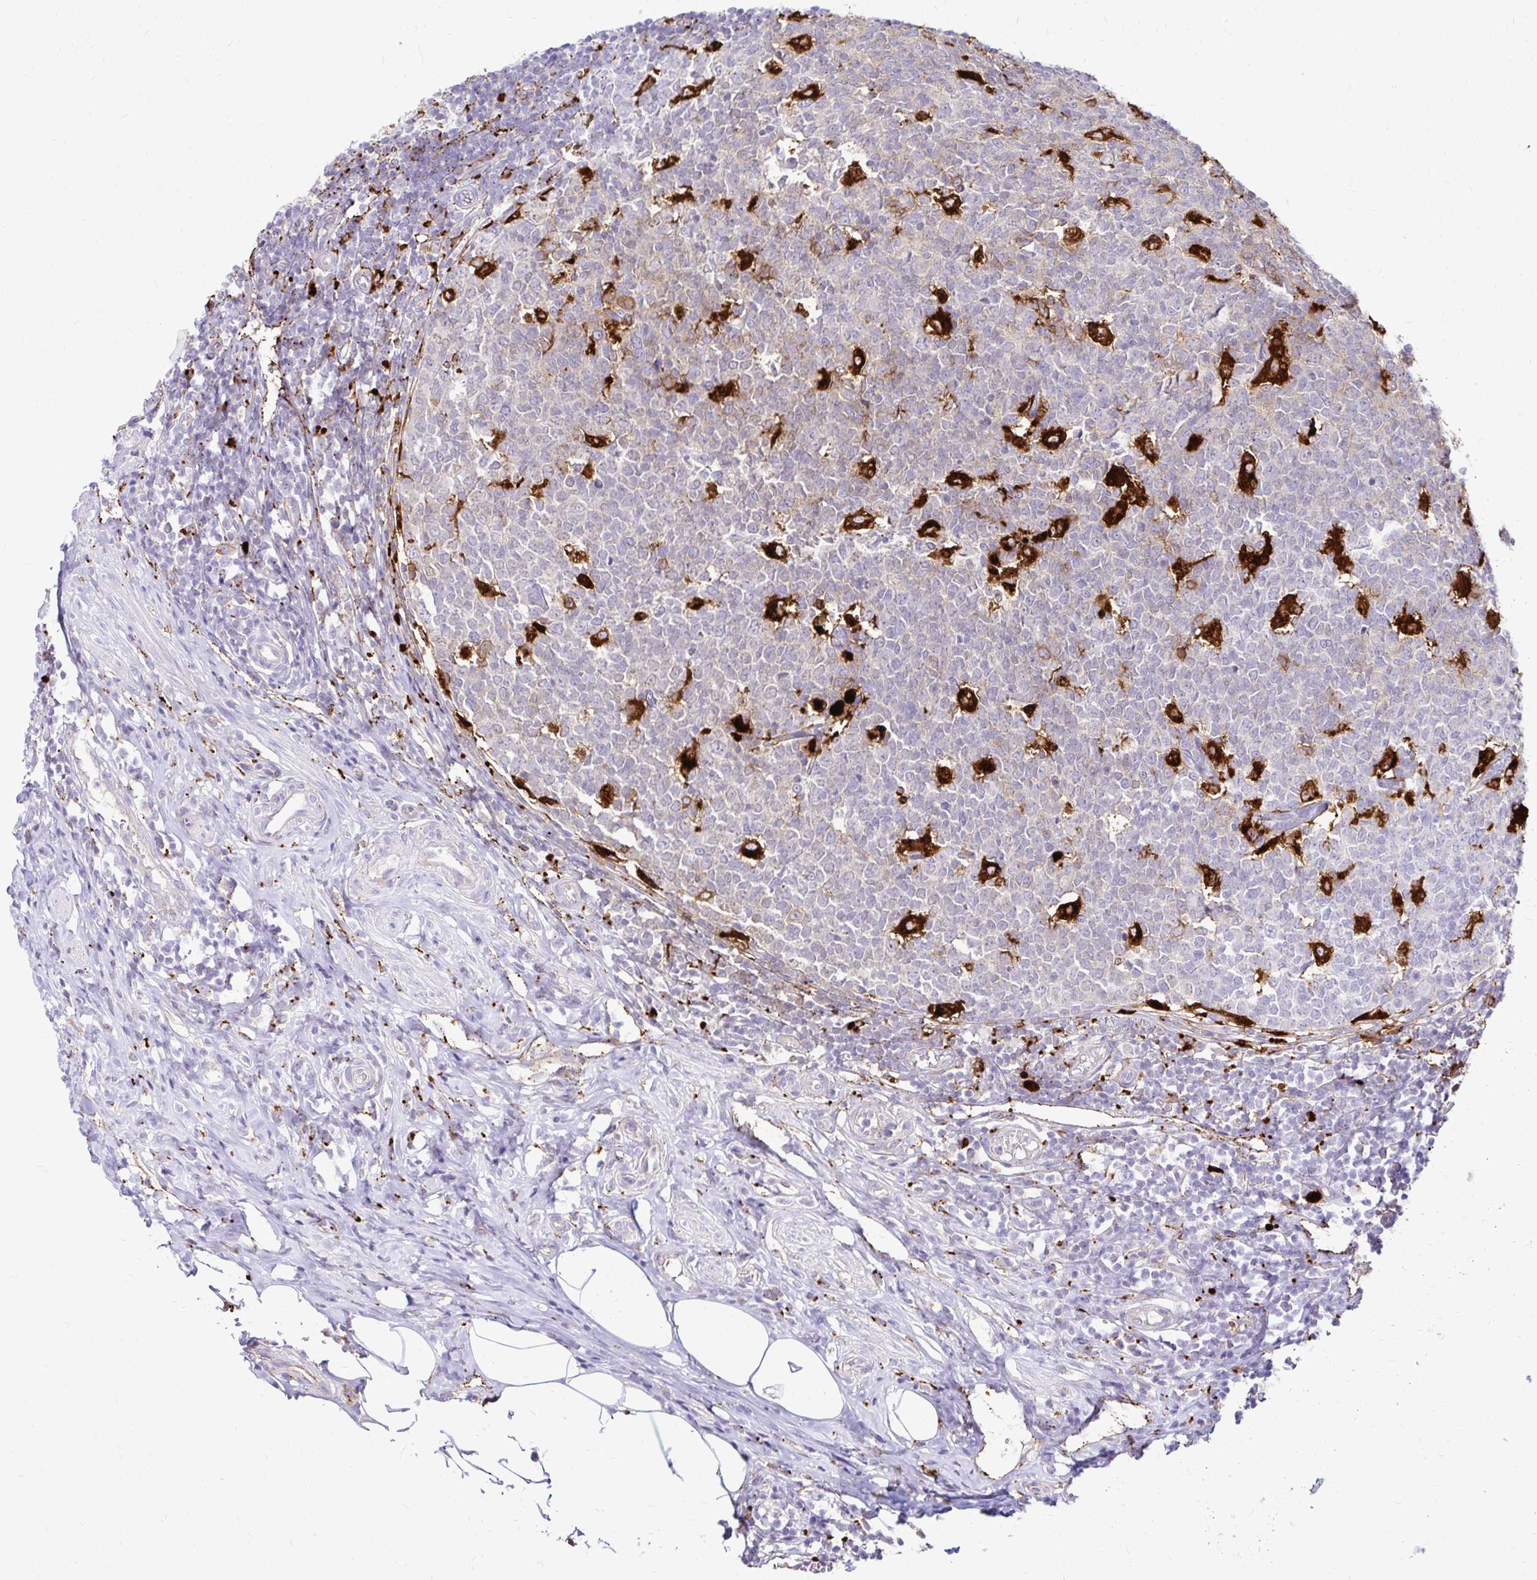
{"staining": {"intensity": "strong", "quantity": ">75%", "location": "cytoplasmic/membranous"}, "tissue": "appendix", "cell_type": "Glandular cells", "image_type": "normal", "snomed": [{"axis": "morphology", "description": "Normal tissue, NOS"}, {"axis": "topography", "description": "Appendix"}], "caption": "Immunohistochemistry (DAB) staining of normal human appendix shows strong cytoplasmic/membranous protein positivity in approximately >75% of glandular cells. (brown staining indicates protein expression, while blue staining denotes nuclei).", "gene": "FUCA1", "patient": {"sex": "male", "age": 18}}